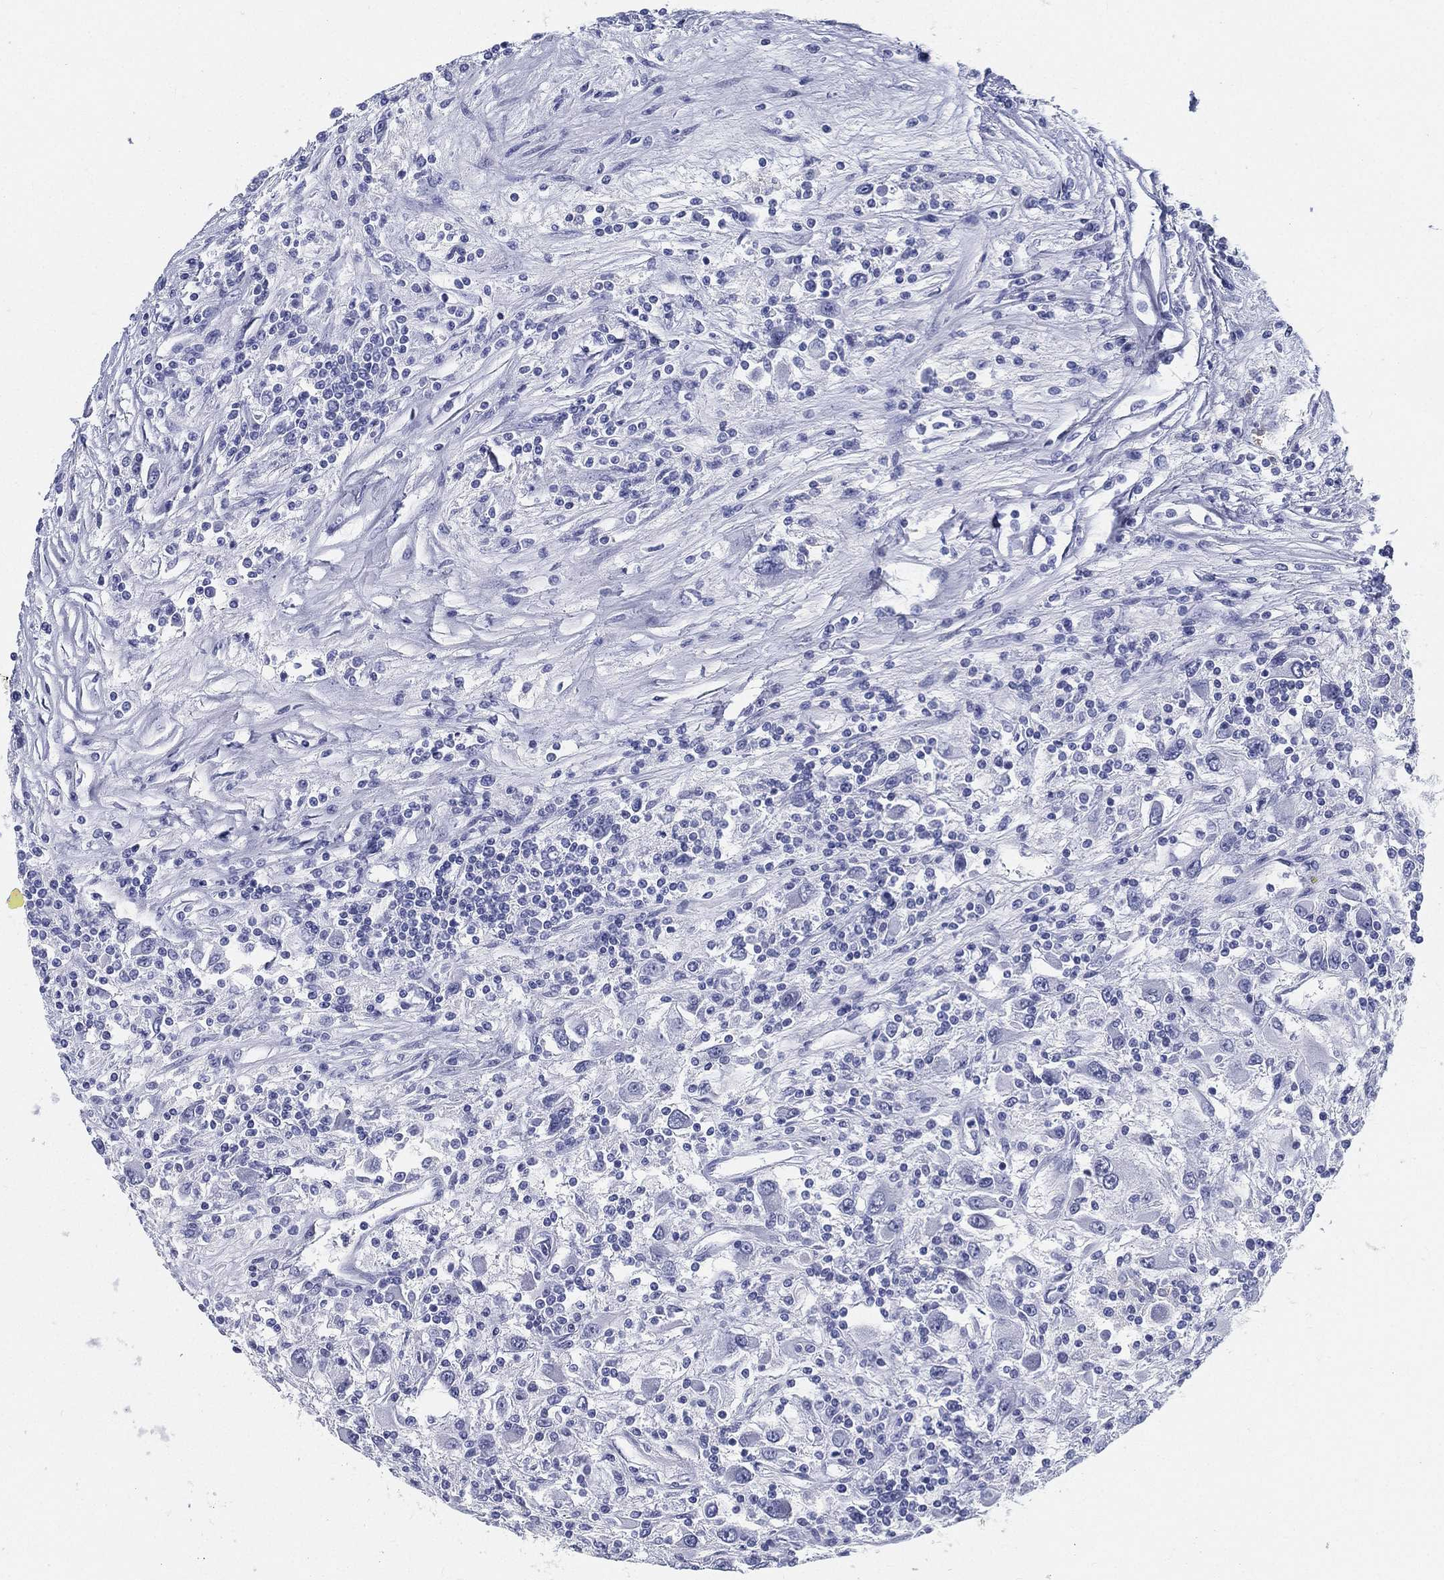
{"staining": {"intensity": "negative", "quantity": "none", "location": "none"}, "tissue": "renal cancer", "cell_type": "Tumor cells", "image_type": "cancer", "snomed": [{"axis": "morphology", "description": "Adenocarcinoma, NOS"}, {"axis": "topography", "description": "Kidney"}], "caption": "Immunohistochemical staining of human renal adenocarcinoma demonstrates no significant staining in tumor cells.", "gene": "ATP1B2", "patient": {"sex": "female", "age": 67}}